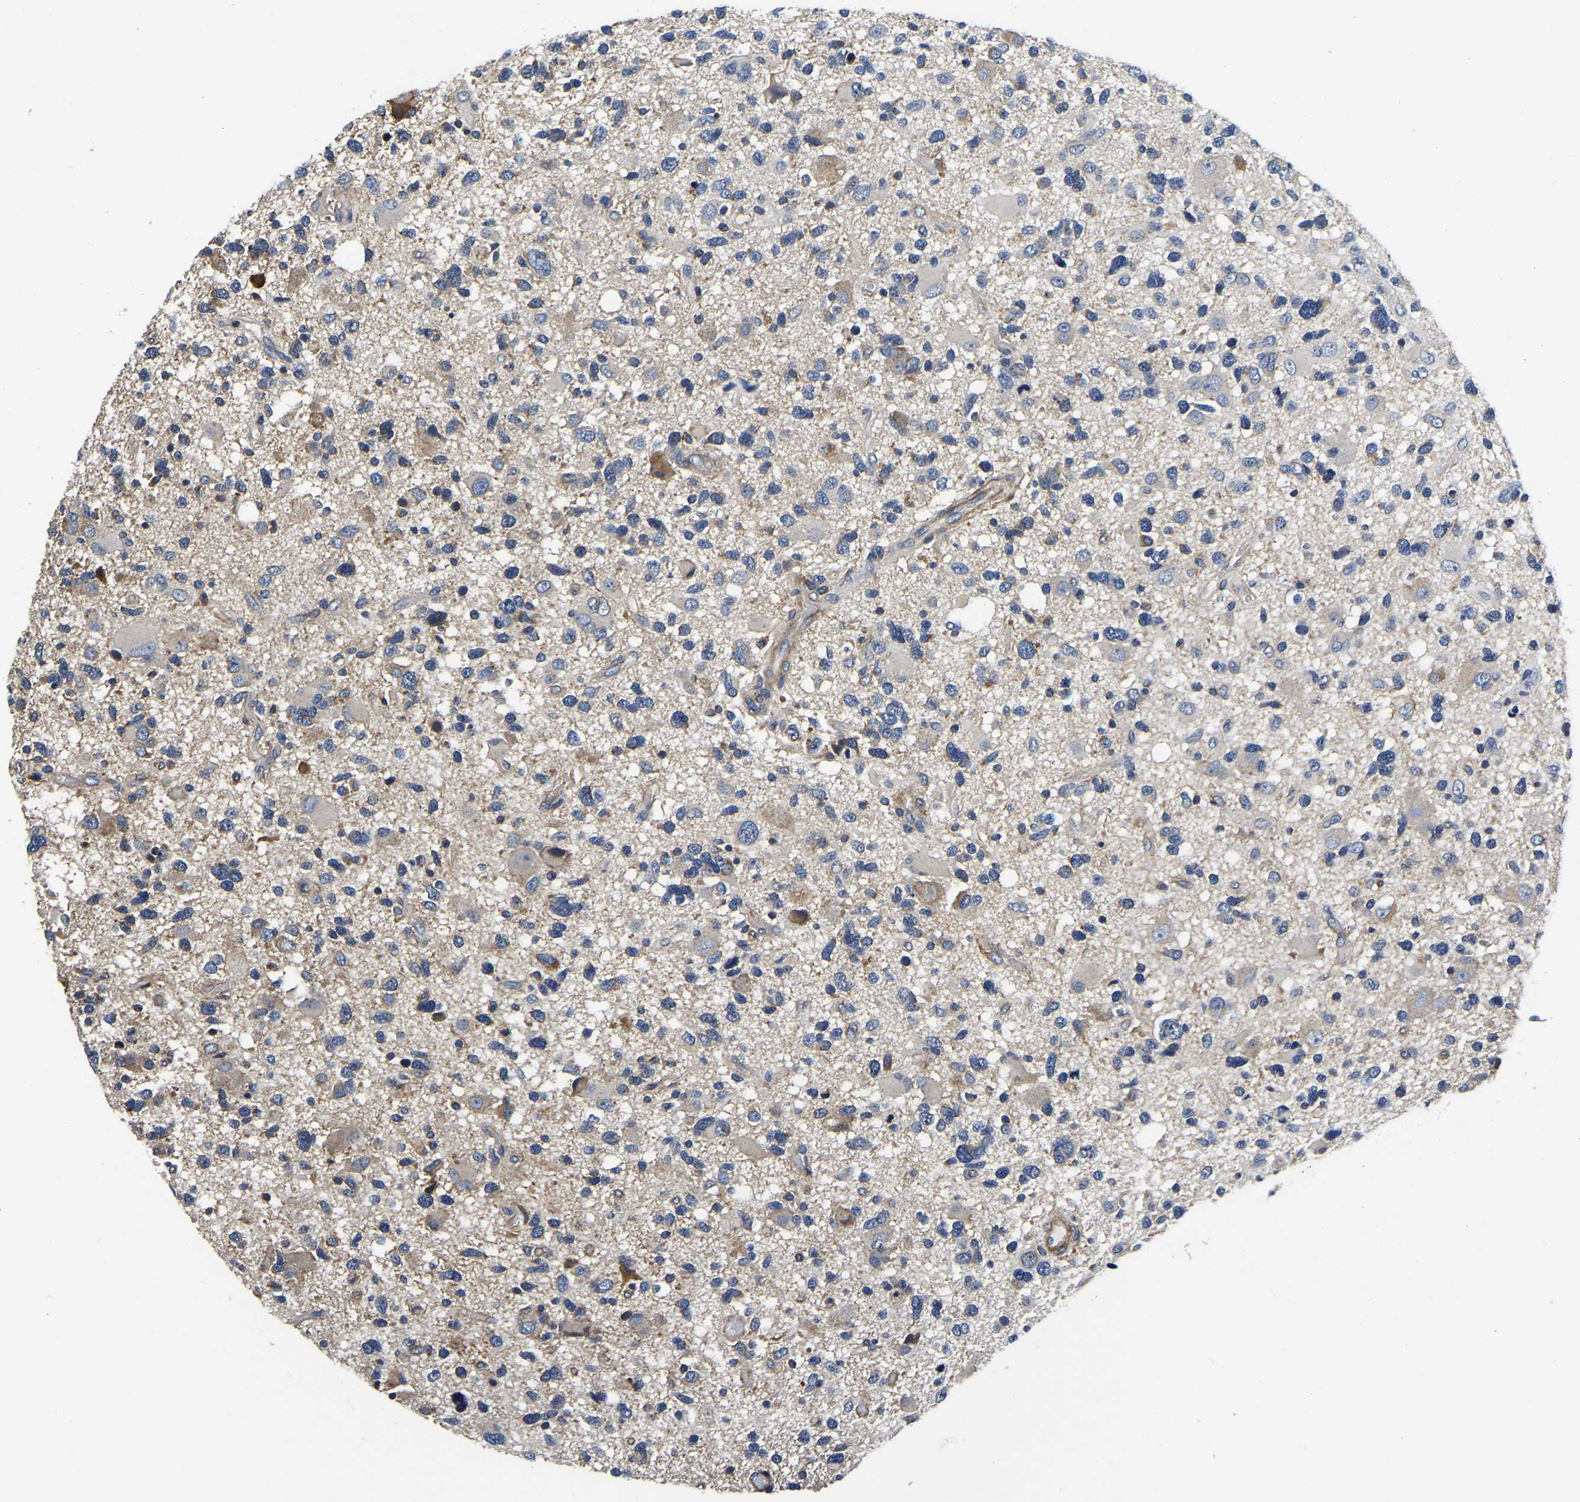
{"staining": {"intensity": "weak", "quantity": "<25%", "location": "cytoplasmic/membranous"}, "tissue": "glioma", "cell_type": "Tumor cells", "image_type": "cancer", "snomed": [{"axis": "morphology", "description": "Glioma, malignant, High grade"}, {"axis": "topography", "description": "Brain"}], "caption": "This image is of glioma stained with IHC to label a protein in brown with the nuclei are counter-stained blue. There is no positivity in tumor cells.", "gene": "KCTD17", "patient": {"sex": "male", "age": 33}}